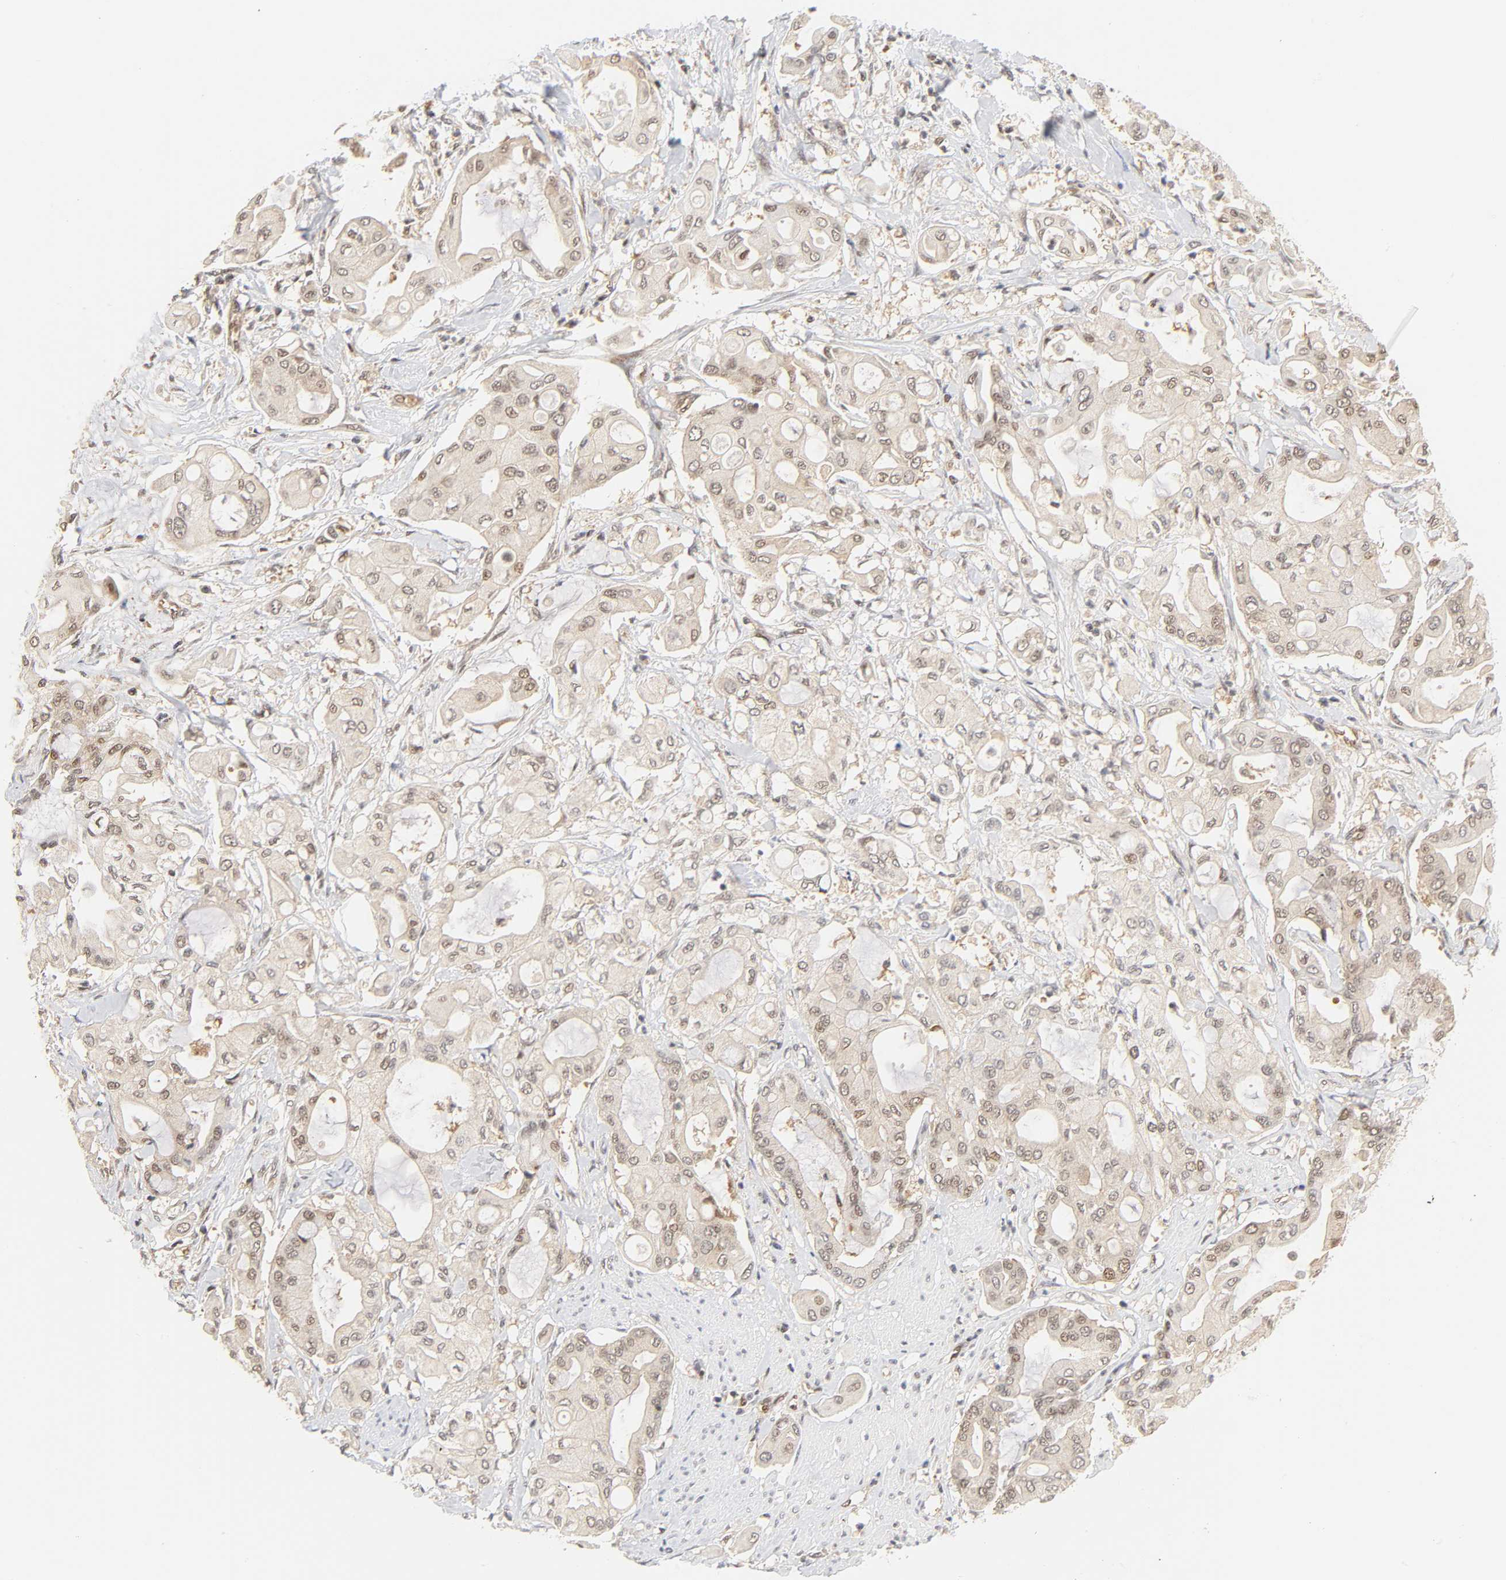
{"staining": {"intensity": "weak", "quantity": ">75%", "location": "nuclear"}, "tissue": "pancreatic cancer", "cell_type": "Tumor cells", "image_type": "cancer", "snomed": [{"axis": "morphology", "description": "Adenocarcinoma, NOS"}, {"axis": "morphology", "description": "Adenocarcinoma, metastatic, NOS"}, {"axis": "topography", "description": "Lymph node"}, {"axis": "topography", "description": "Pancreas"}, {"axis": "topography", "description": "Duodenum"}], "caption": "A brown stain highlights weak nuclear staining of a protein in human pancreatic cancer (adenocarcinoma) tumor cells. Nuclei are stained in blue.", "gene": "CDC37", "patient": {"sex": "female", "age": 64}}